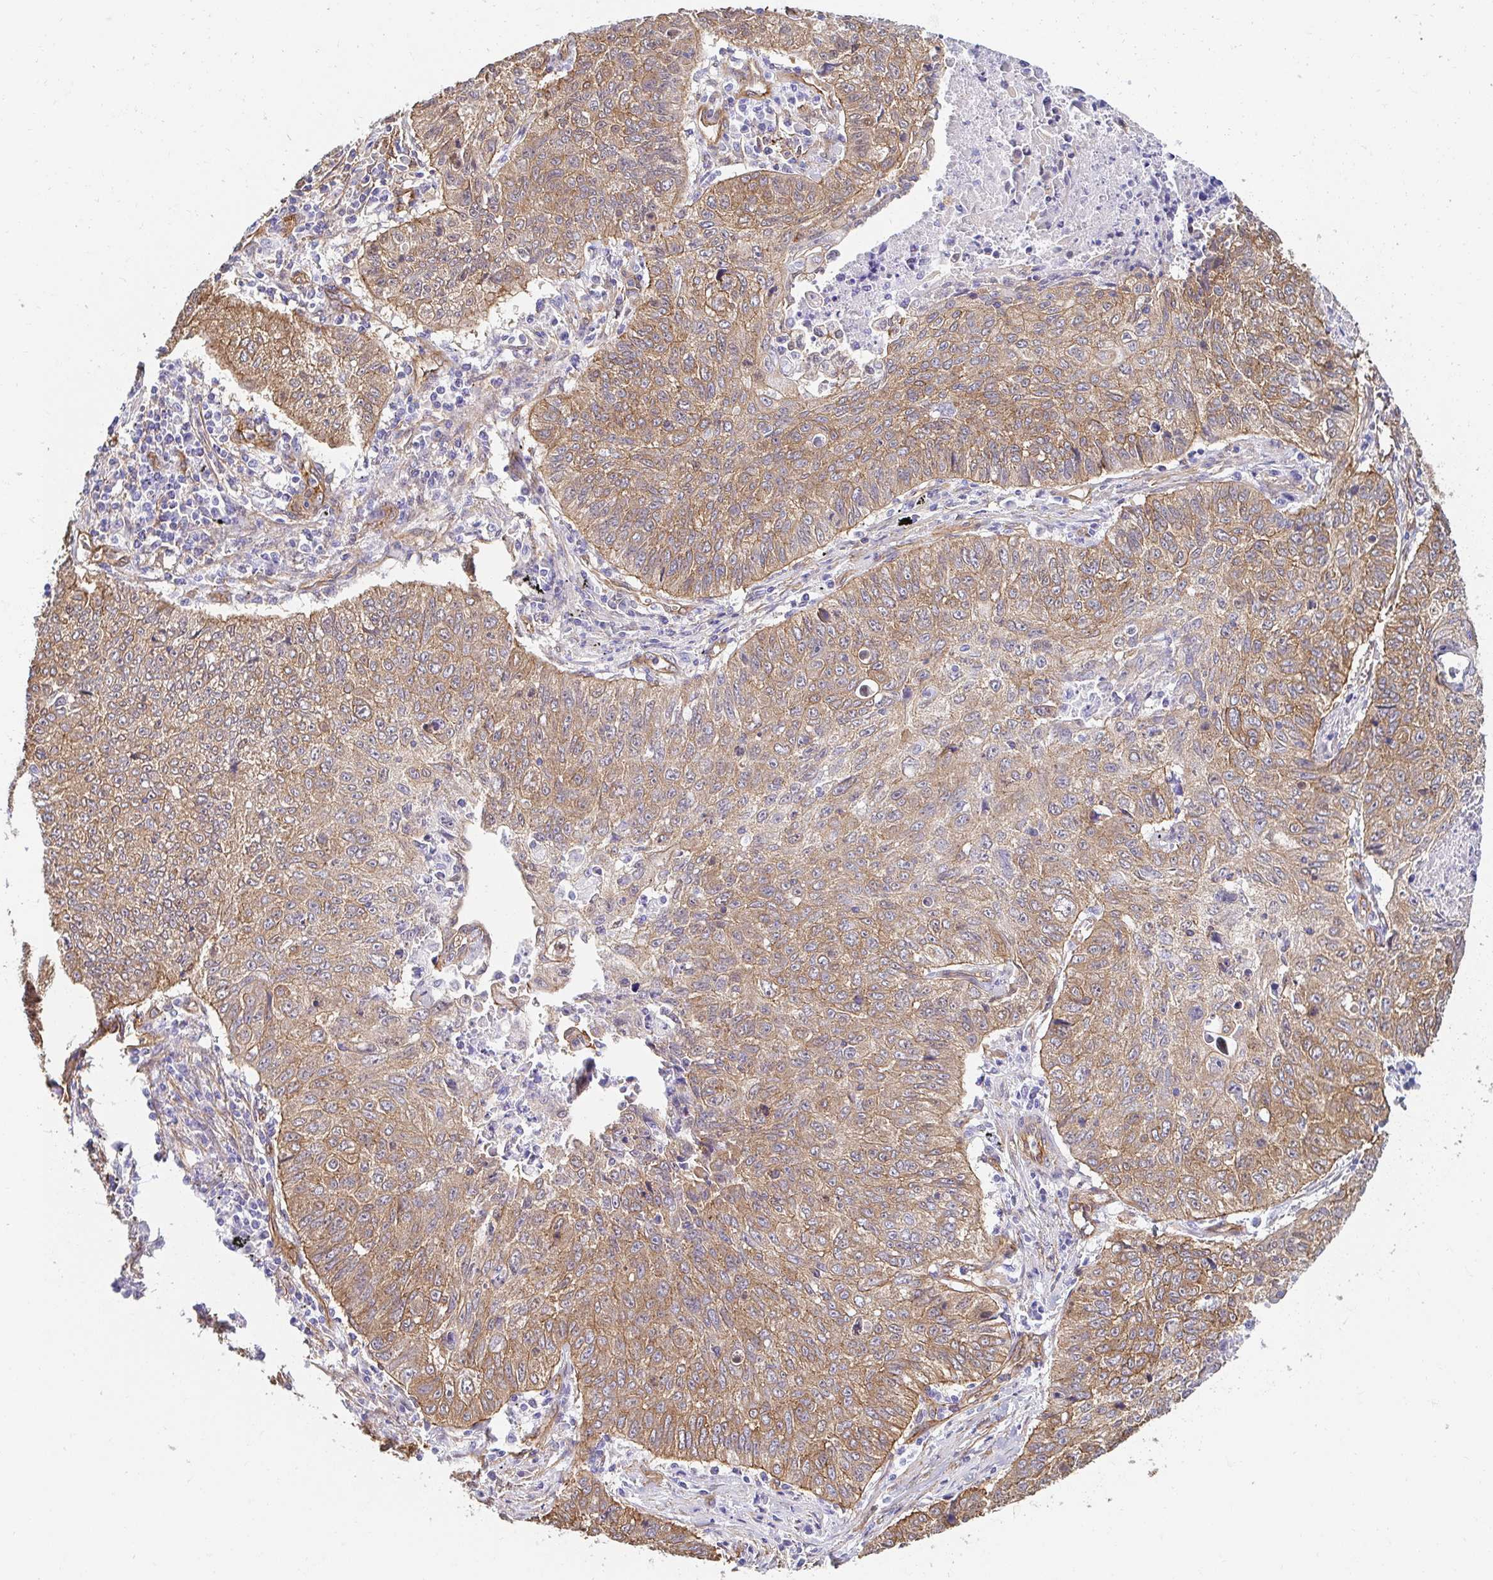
{"staining": {"intensity": "moderate", "quantity": ">75%", "location": "cytoplasmic/membranous"}, "tissue": "lung cancer", "cell_type": "Tumor cells", "image_type": "cancer", "snomed": [{"axis": "morphology", "description": "Normal morphology"}, {"axis": "morphology", "description": "Aneuploidy"}, {"axis": "morphology", "description": "Squamous cell carcinoma, NOS"}, {"axis": "topography", "description": "Lymph node"}, {"axis": "topography", "description": "Lung"}], "caption": "Human lung cancer stained with a brown dye demonstrates moderate cytoplasmic/membranous positive expression in about >75% of tumor cells.", "gene": "CTTN", "patient": {"sex": "female", "age": 76}}